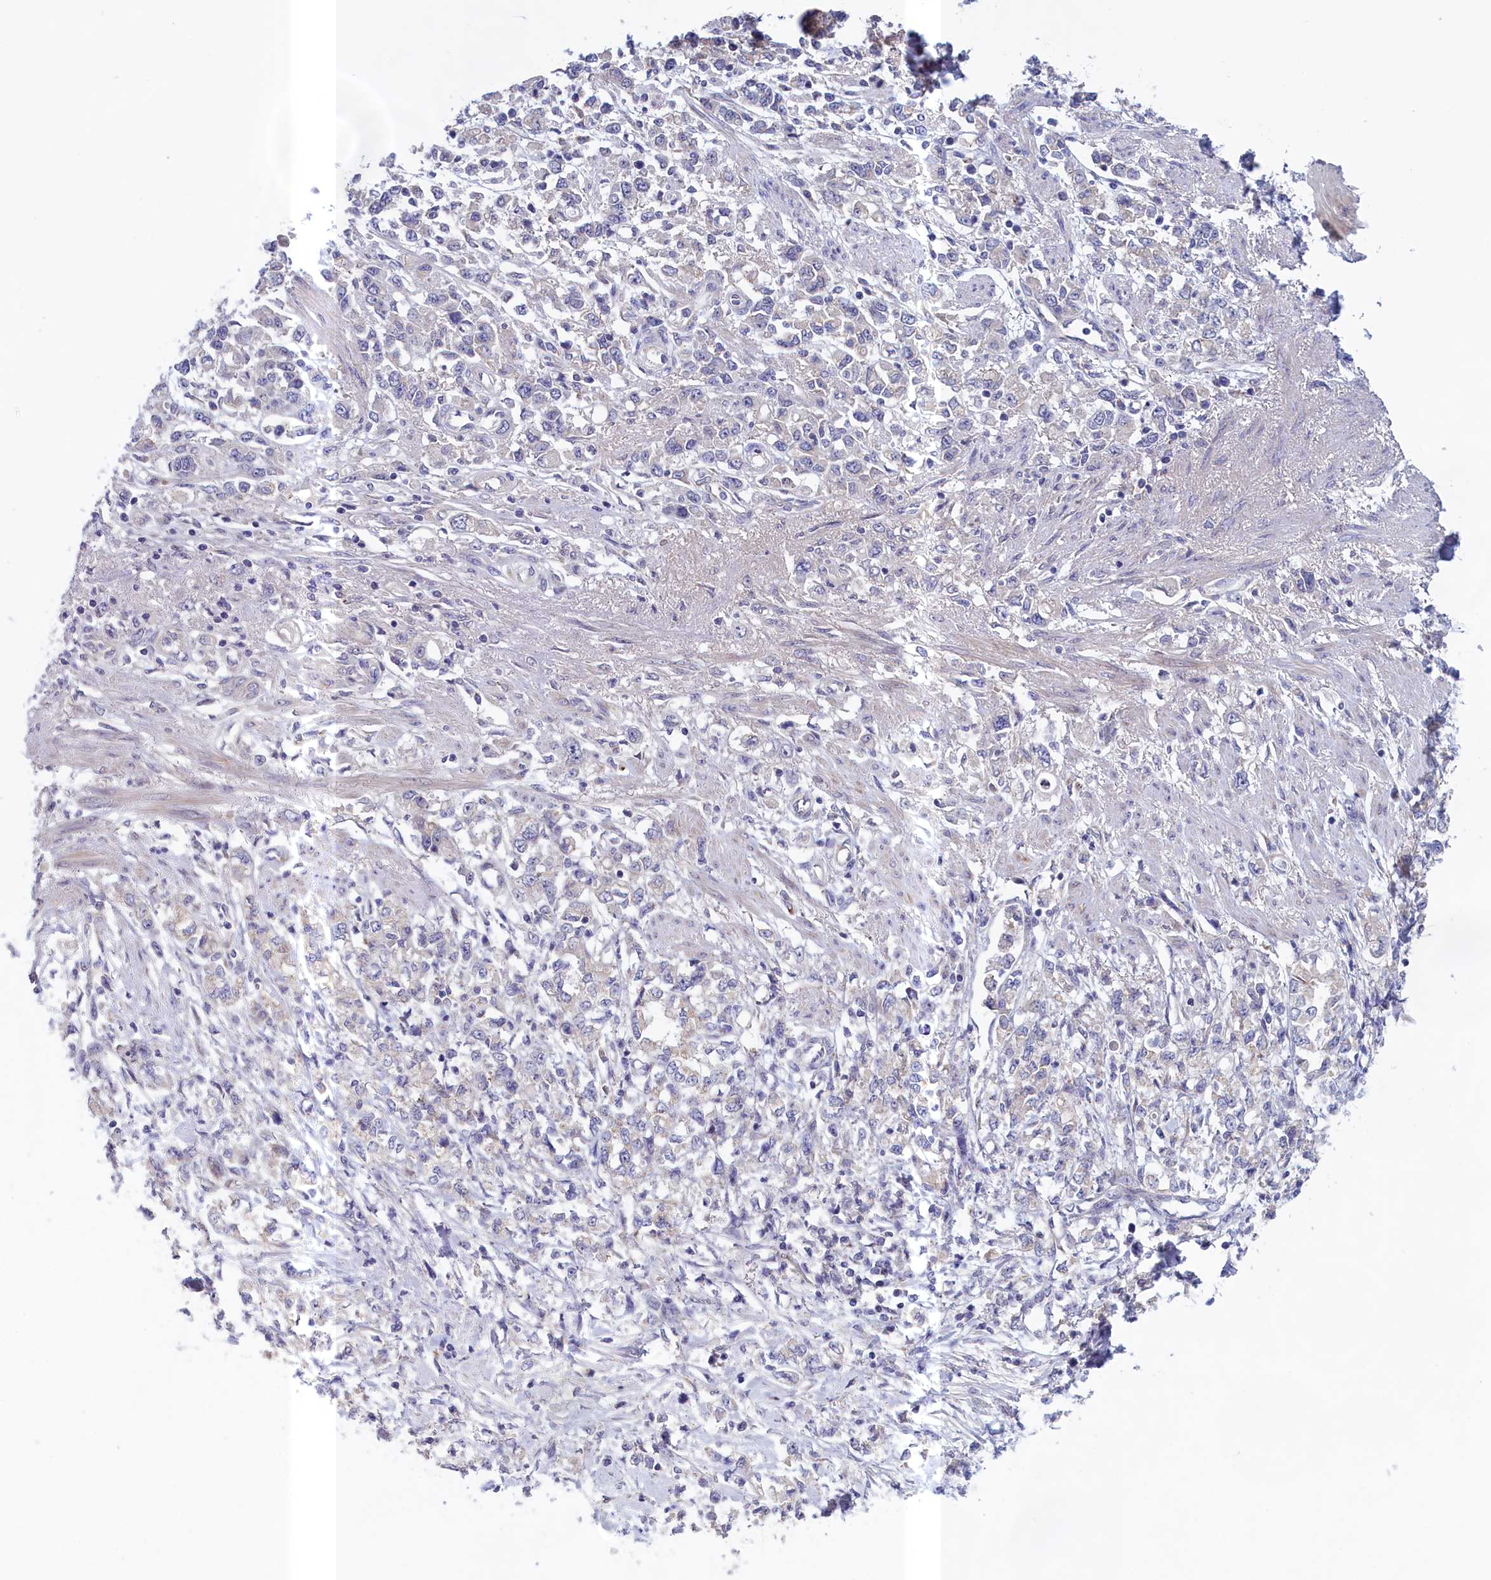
{"staining": {"intensity": "negative", "quantity": "none", "location": "none"}, "tissue": "stomach cancer", "cell_type": "Tumor cells", "image_type": "cancer", "snomed": [{"axis": "morphology", "description": "Adenocarcinoma, NOS"}, {"axis": "topography", "description": "Stomach"}], "caption": "High magnification brightfield microscopy of adenocarcinoma (stomach) stained with DAB (3,3'-diaminobenzidine) (brown) and counterstained with hematoxylin (blue): tumor cells show no significant positivity. (DAB IHC visualized using brightfield microscopy, high magnification).", "gene": "IGFALS", "patient": {"sex": "female", "age": 76}}